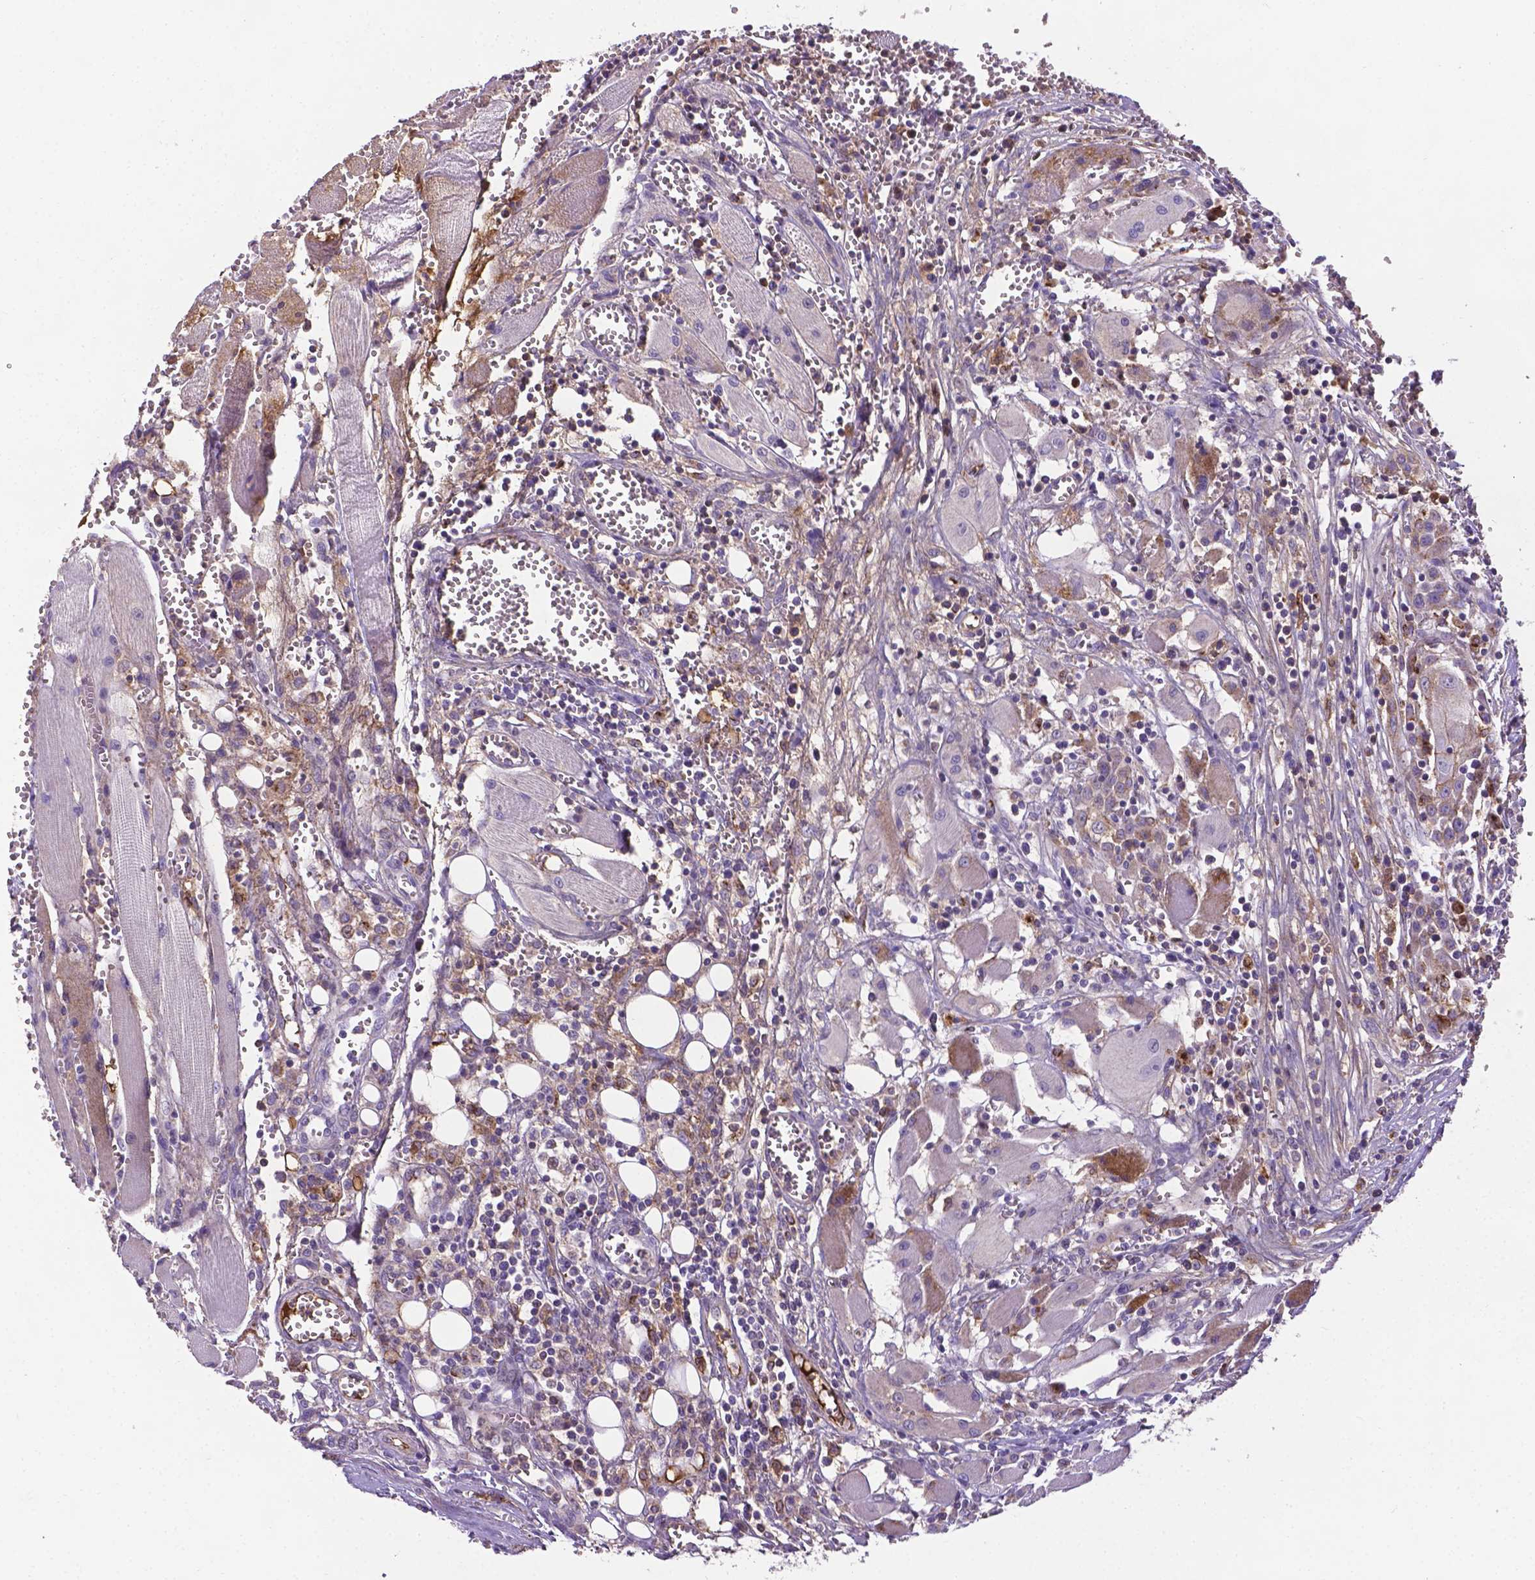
{"staining": {"intensity": "weak", "quantity": "<25%", "location": "cytoplasmic/membranous"}, "tissue": "head and neck cancer", "cell_type": "Tumor cells", "image_type": "cancer", "snomed": [{"axis": "morphology", "description": "Squamous cell carcinoma, NOS"}, {"axis": "topography", "description": "Head-Neck"}], "caption": "This is an immunohistochemistry histopathology image of human head and neck cancer. There is no staining in tumor cells.", "gene": "APOE", "patient": {"sex": "female", "age": 80}}